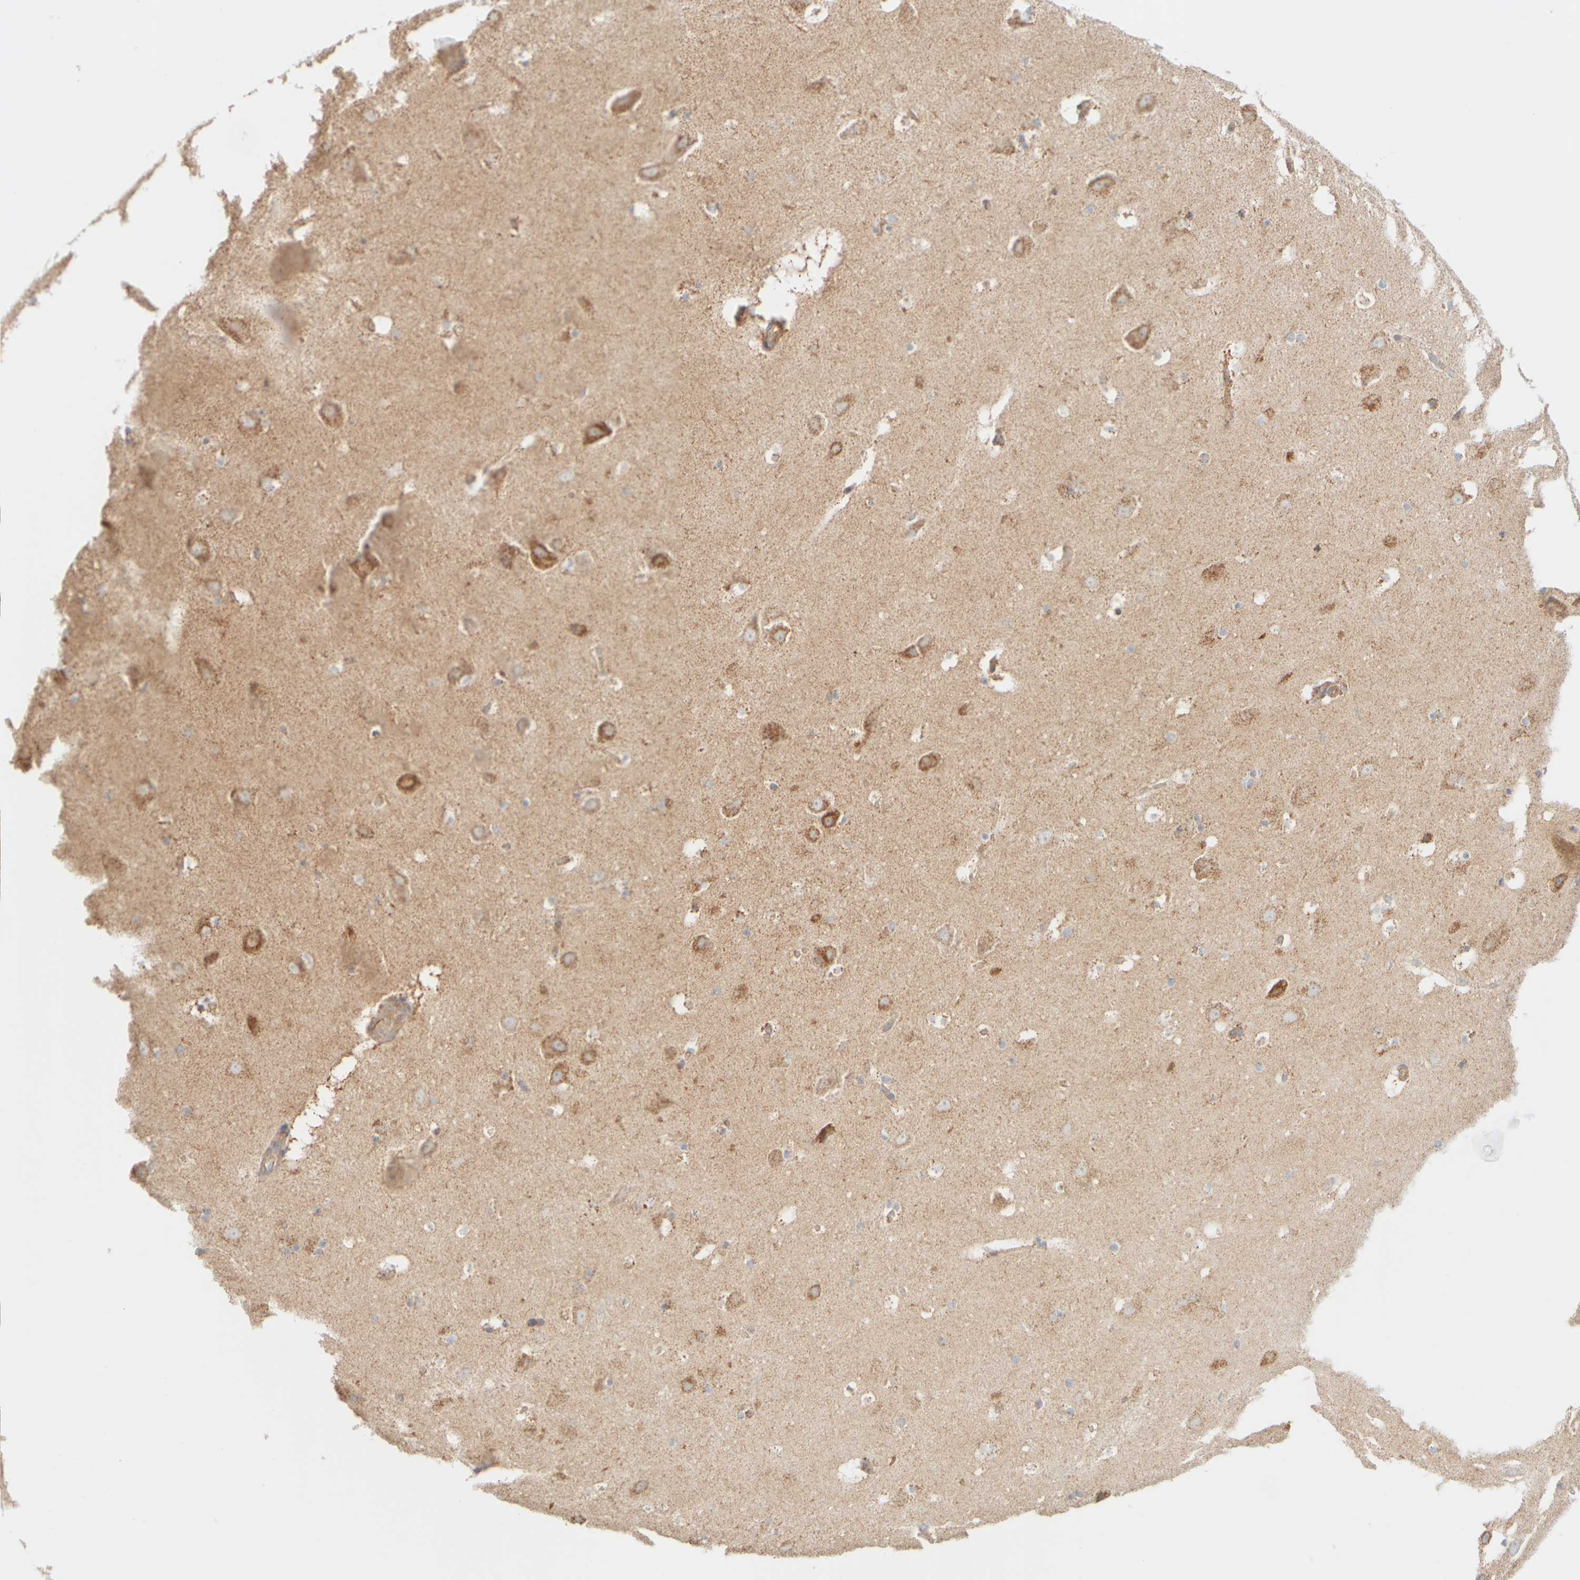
{"staining": {"intensity": "moderate", "quantity": "<25%", "location": "cytoplasmic/membranous"}, "tissue": "hippocampus", "cell_type": "Glial cells", "image_type": "normal", "snomed": [{"axis": "morphology", "description": "Normal tissue, NOS"}, {"axis": "topography", "description": "Hippocampus"}], "caption": "Protein expression analysis of normal hippocampus demonstrates moderate cytoplasmic/membranous positivity in about <25% of glial cells.", "gene": "APBB2", "patient": {"sex": "male", "age": 45}}